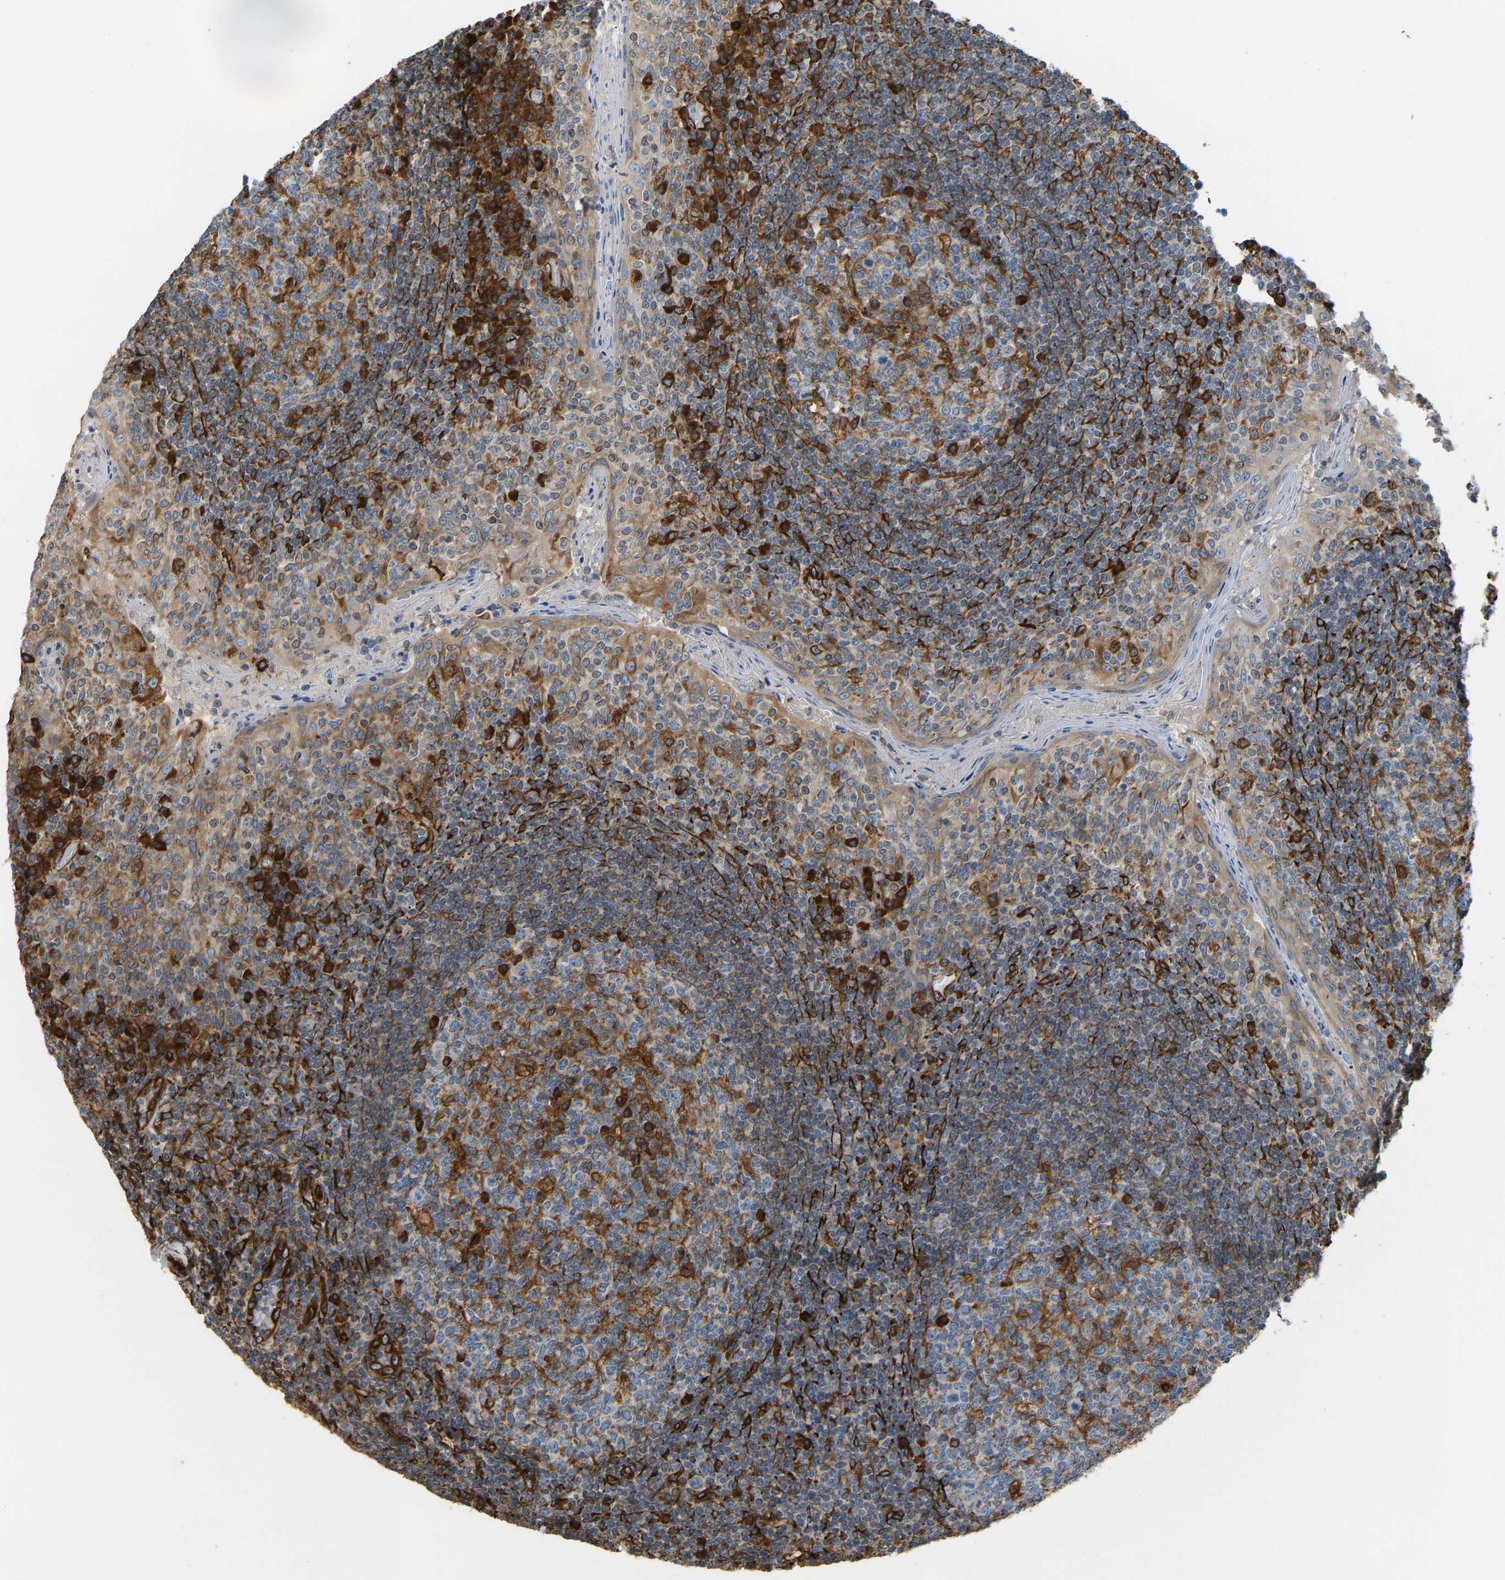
{"staining": {"intensity": "strong", "quantity": "25%-75%", "location": "cytoplasmic/membranous"}, "tissue": "tonsil", "cell_type": "Germinal center cells", "image_type": "normal", "snomed": [{"axis": "morphology", "description": "Normal tissue, NOS"}, {"axis": "topography", "description": "Tonsil"}], "caption": "Tonsil stained with a brown dye displays strong cytoplasmic/membranous positive staining in approximately 25%-75% of germinal center cells.", "gene": "BEX3", "patient": {"sex": "female", "age": 19}}